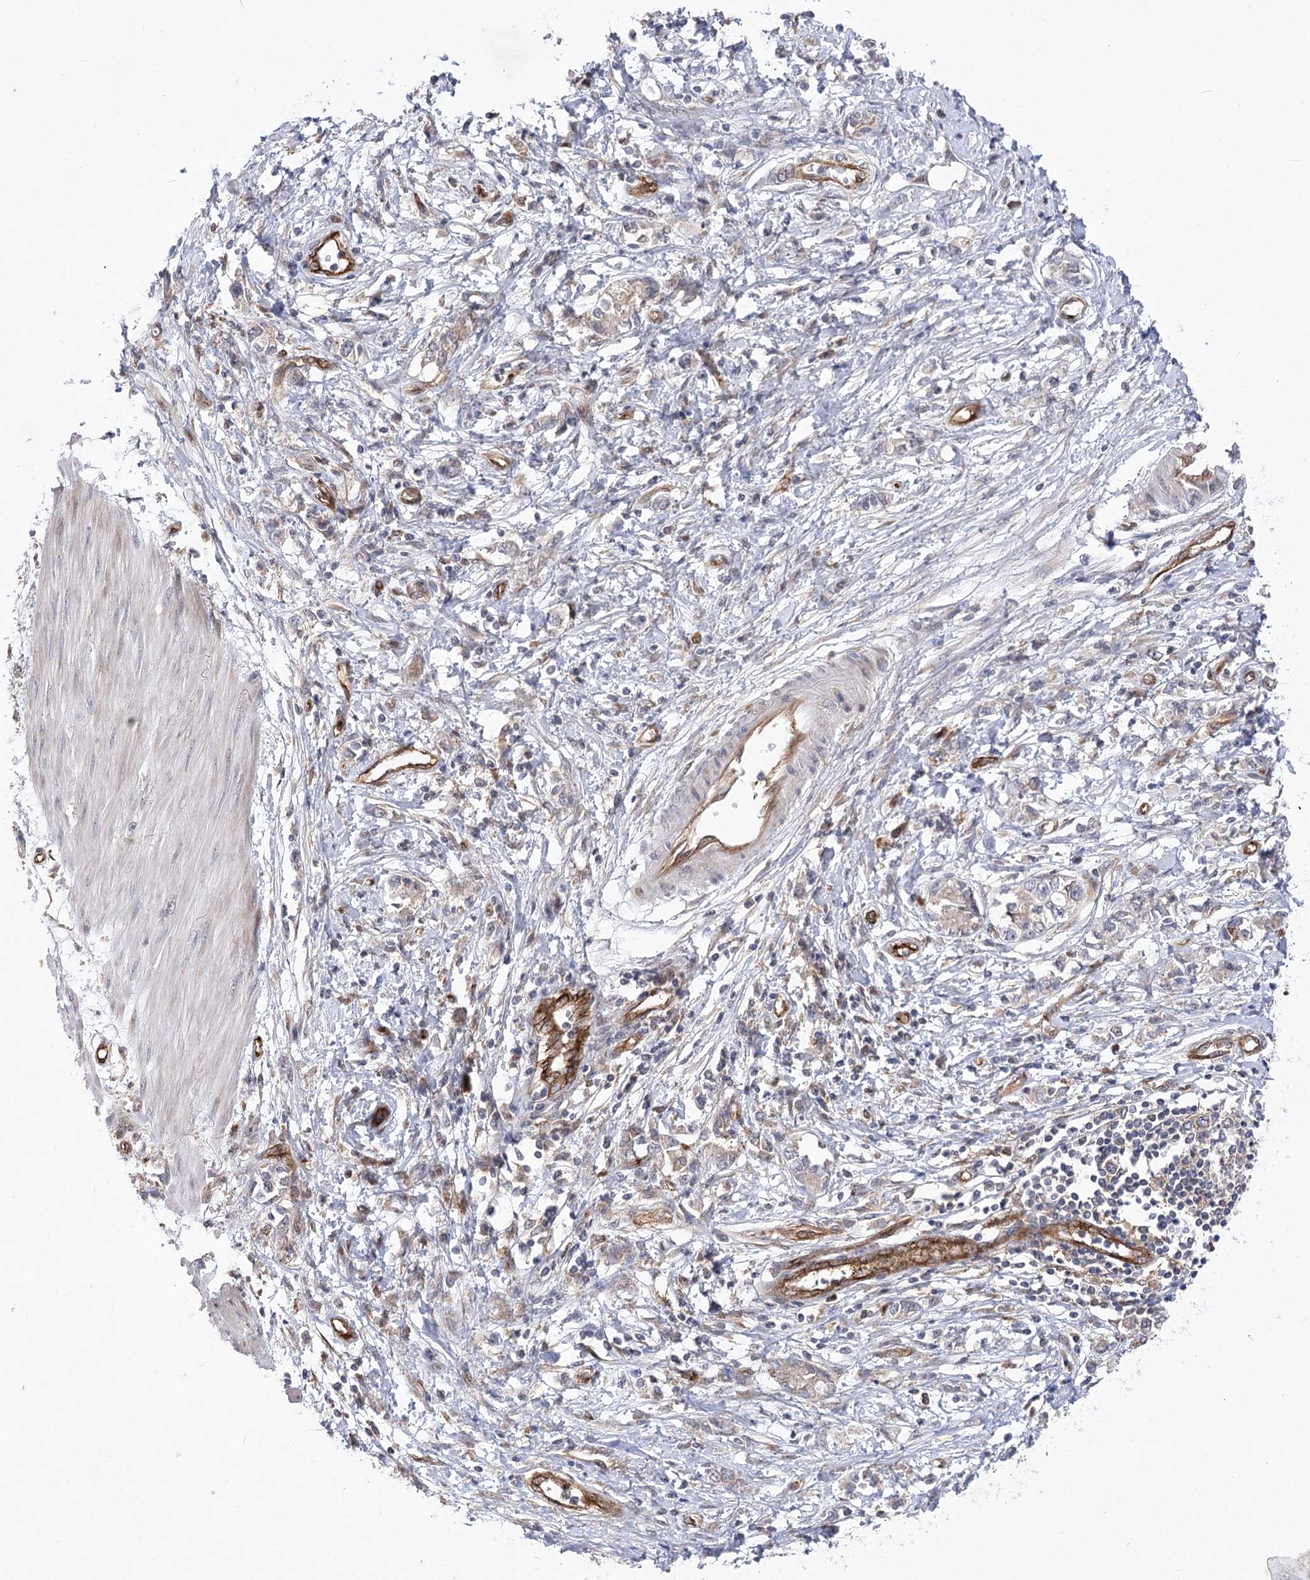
{"staining": {"intensity": "weak", "quantity": "25%-75%", "location": "cytoplasmic/membranous"}, "tissue": "stomach cancer", "cell_type": "Tumor cells", "image_type": "cancer", "snomed": [{"axis": "morphology", "description": "Adenocarcinoma, NOS"}, {"axis": "topography", "description": "Stomach"}], "caption": "Weak cytoplasmic/membranous protein positivity is identified in approximately 25%-75% of tumor cells in stomach cancer (adenocarcinoma). (DAB (3,3'-diaminobenzidine) IHC with brightfield microscopy, high magnification).", "gene": "ARHGAP31", "patient": {"sex": "female", "age": 76}}